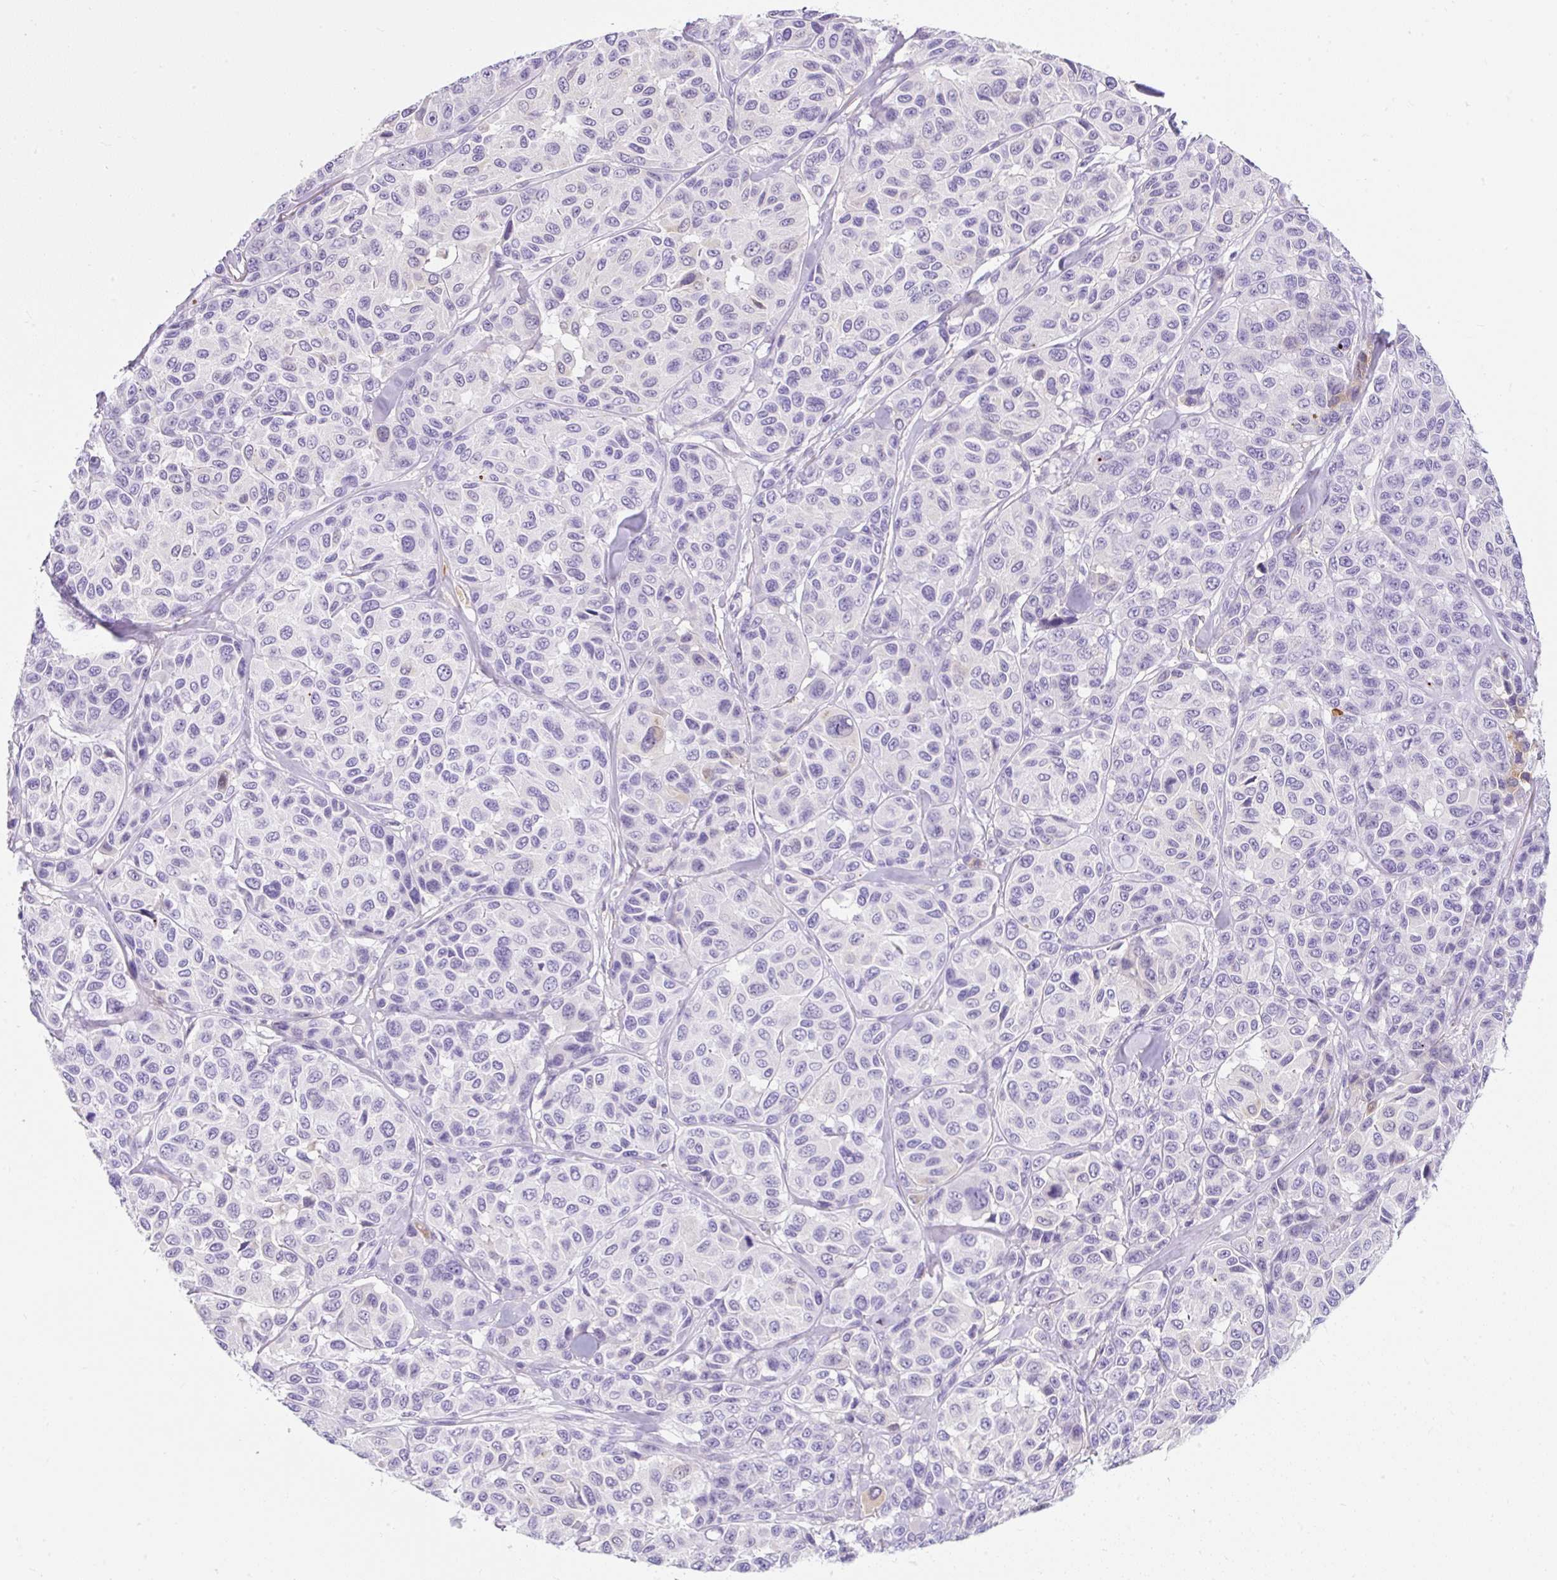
{"staining": {"intensity": "negative", "quantity": "none", "location": "none"}, "tissue": "melanoma", "cell_type": "Tumor cells", "image_type": "cancer", "snomed": [{"axis": "morphology", "description": "Malignant melanoma, NOS"}, {"axis": "topography", "description": "Skin"}], "caption": "Human malignant melanoma stained for a protein using immunohistochemistry (IHC) exhibits no expression in tumor cells.", "gene": "APOC4-APOC2", "patient": {"sex": "female", "age": 66}}